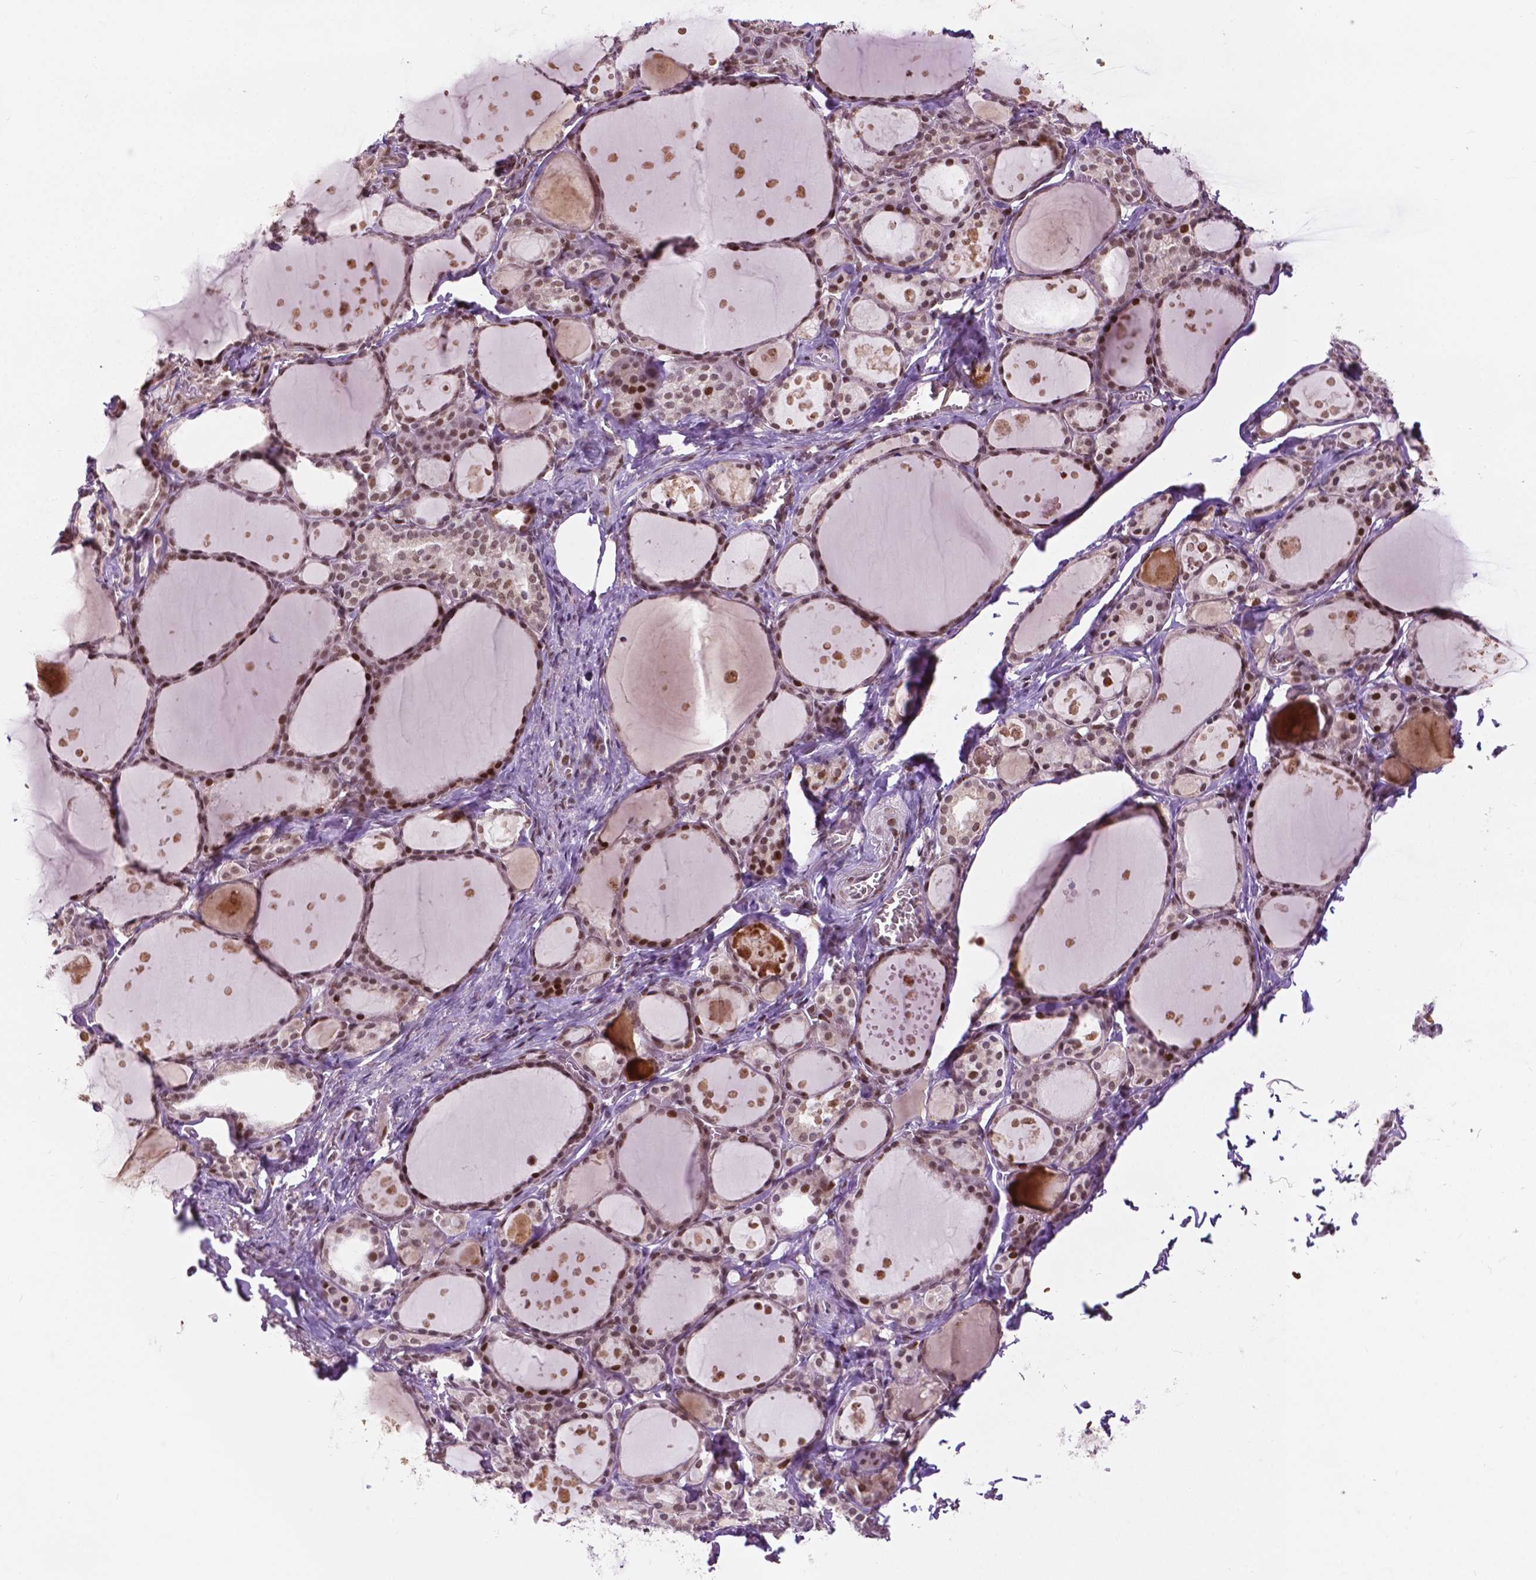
{"staining": {"intensity": "strong", "quantity": ">75%", "location": "nuclear"}, "tissue": "thyroid gland", "cell_type": "Glandular cells", "image_type": "normal", "snomed": [{"axis": "morphology", "description": "Normal tissue, NOS"}, {"axis": "topography", "description": "Thyroid gland"}], "caption": "Strong nuclear protein expression is appreciated in about >75% of glandular cells in thyroid gland. (DAB = brown stain, brightfield microscopy at high magnification).", "gene": "ZNF41", "patient": {"sex": "male", "age": 68}}